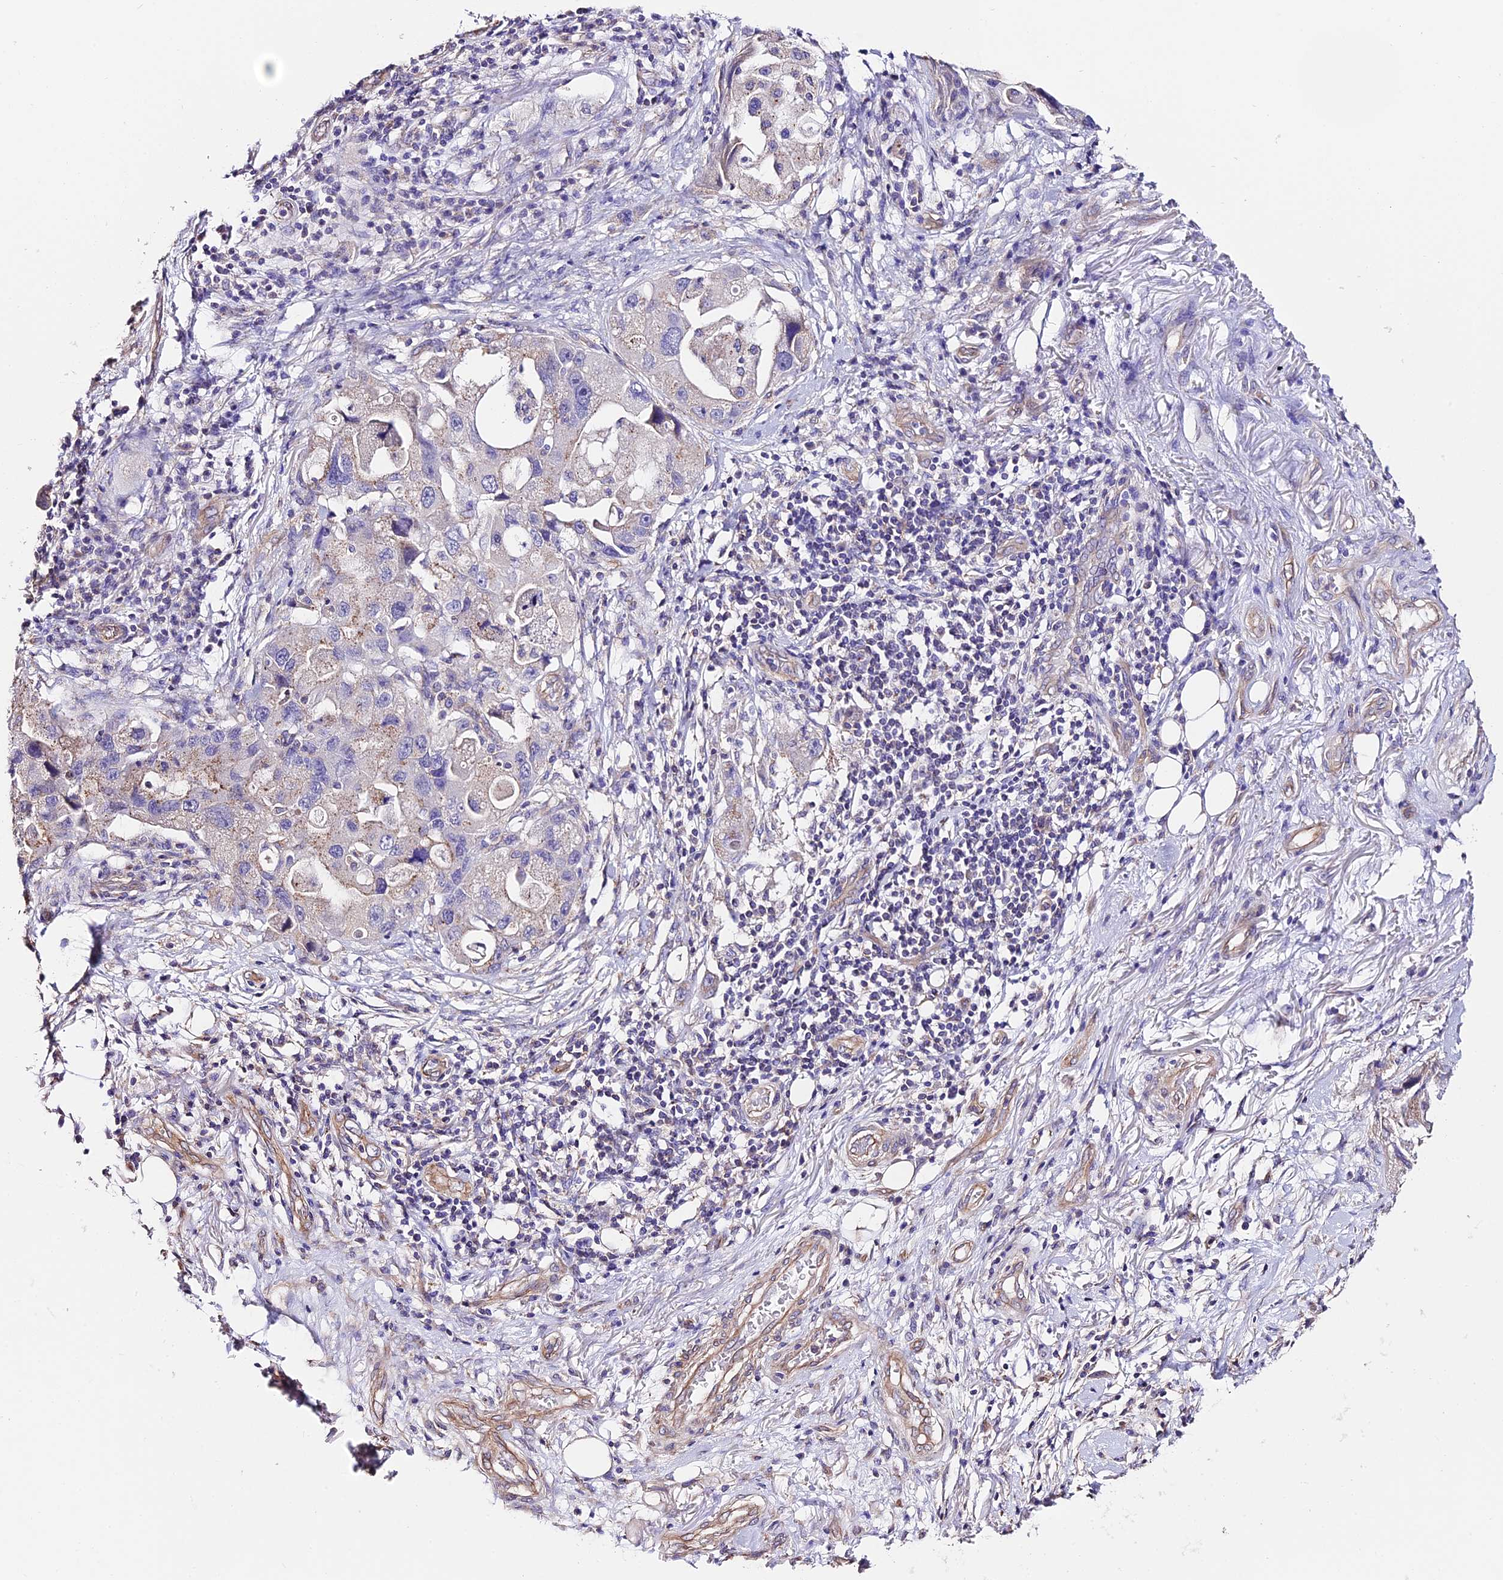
{"staining": {"intensity": "negative", "quantity": "none", "location": "none"}, "tissue": "lung cancer", "cell_type": "Tumor cells", "image_type": "cancer", "snomed": [{"axis": "morphology", "description": "Adenocarcinoma, NOS"}, {"axis": "topography", "description": "Lung"}], "caption": "High power microscopy image of an immunohistochemistry (IHC) micrograph of lung cancer, revealing no significant staining in tumor cells.", "gene": "QRFP", "patient": {"sex": "female", "age": 54}}